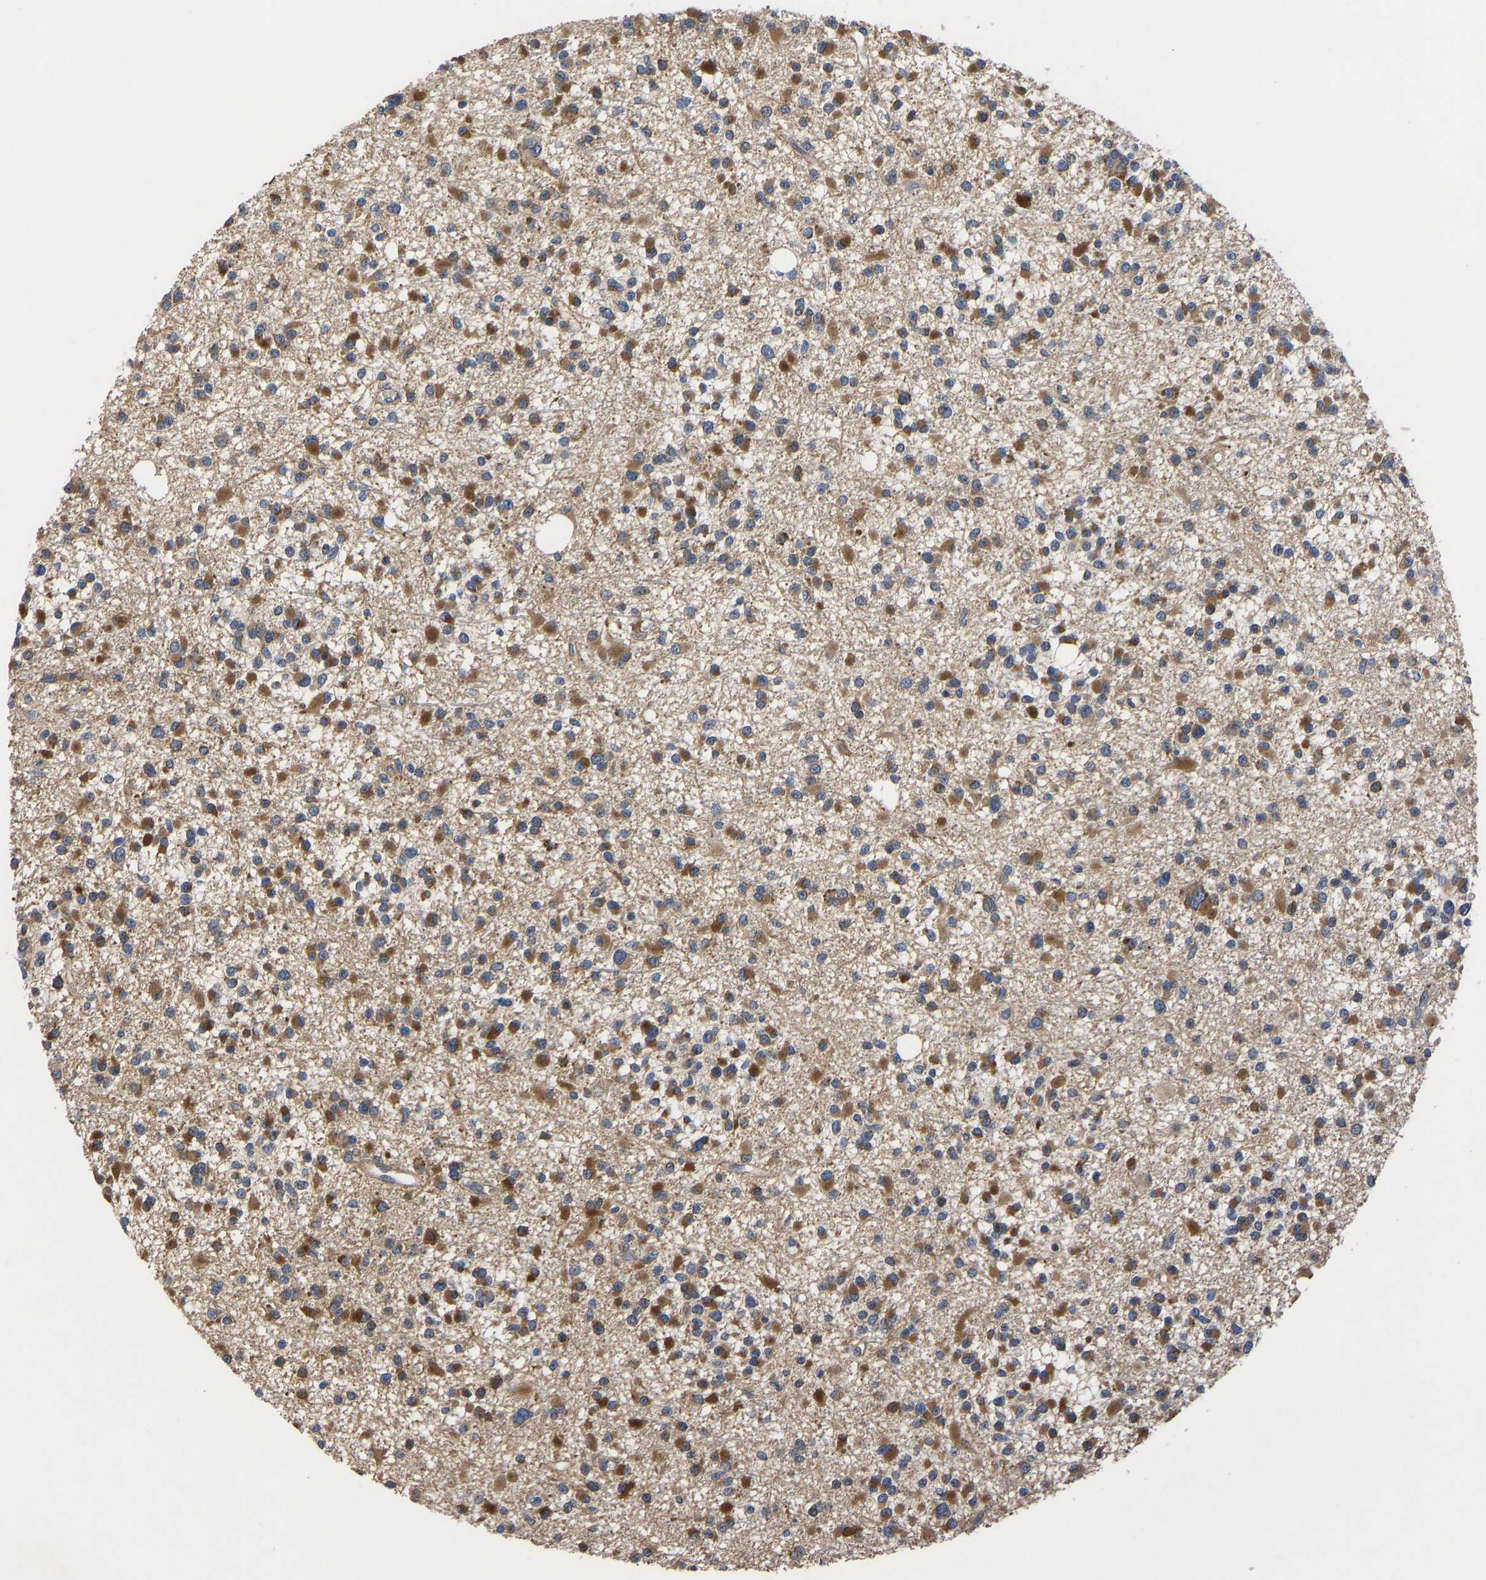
{"staining": {"intensity": "moderate", "quantity": ">75%", "location": "cytoplasmic/membranous"}, "tissue": "glioma", "cell_type": "Tumor cells", "image_type": "cancer", "snomed": [{"axis": "morphology", "description": "Glioma, malignant, Low grade"}, {"axis": "topography", "description": "Brain"}], "caption": "This histopathology image displays immunohistochemistry staining of human malignant low-grade glioma, with medium moderate cytoplasmic/membranous positivity in approximately >75% of tumor cells.", "gene": "FRRS1", "patient": {"sex": "female", "age": 22}}